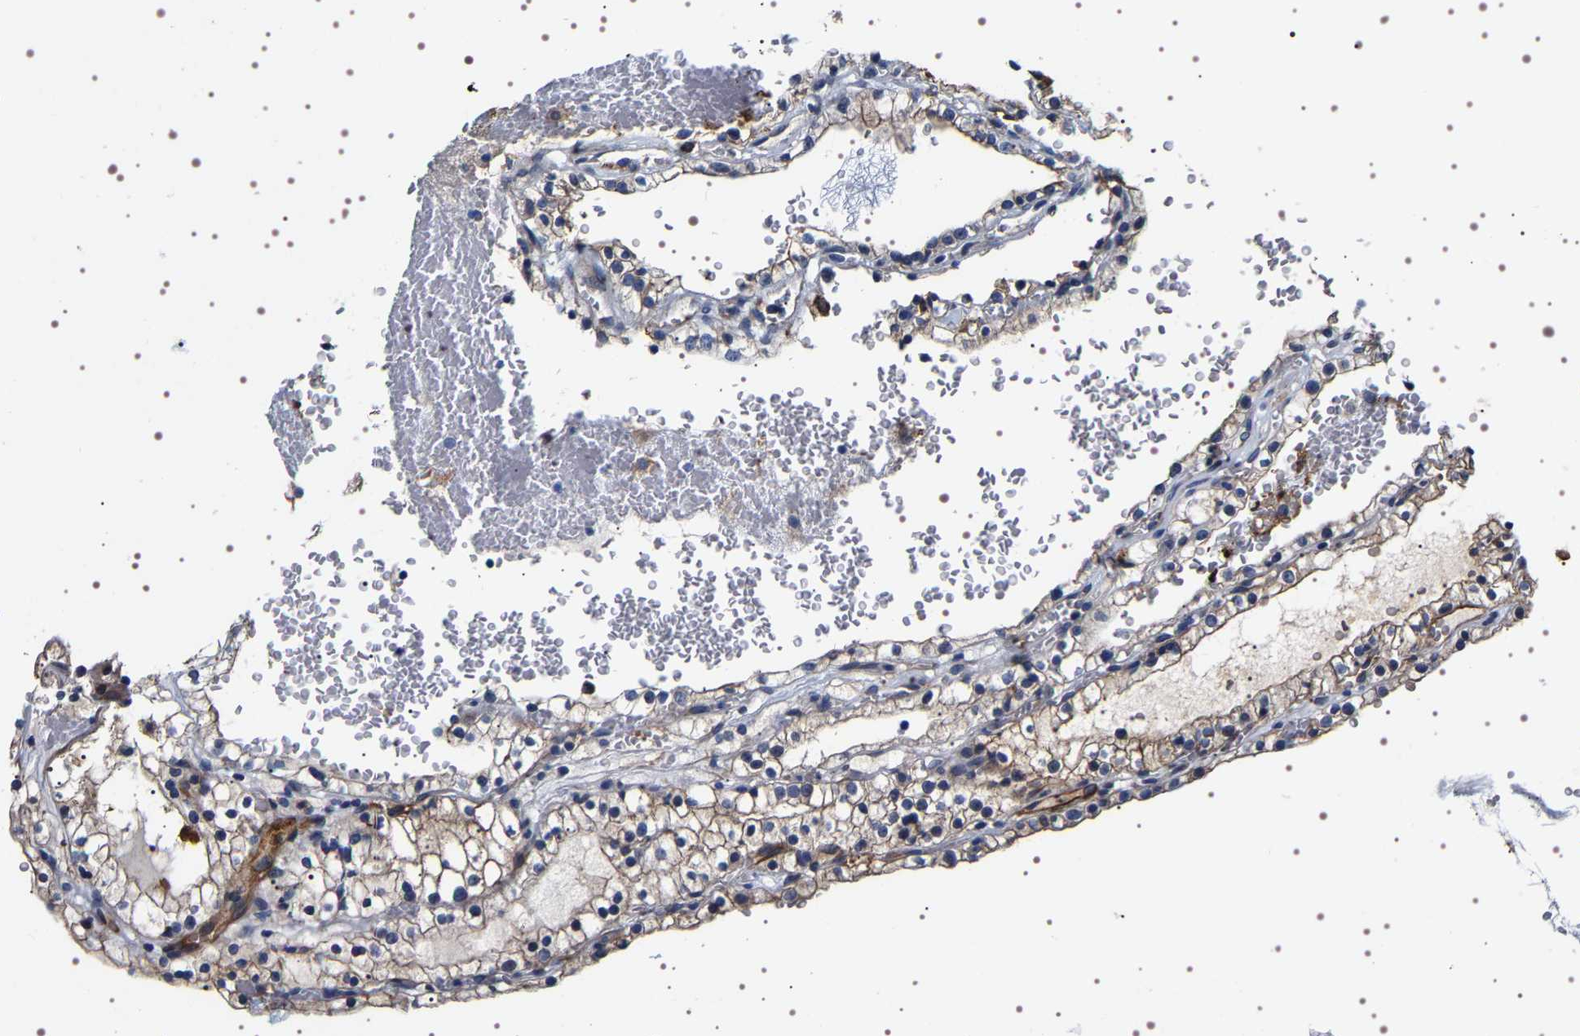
{"staining": {"intensity": "weak", "quantity": "25%-75%", "location": "cytoplasmic/membranous"}, "tissue": "renal cancer", "cell_type": "Tumor cells", "image_type": "cancer", "snomed": [{"axis": "morphology", "description": "Adenocarcinoma, NOS"}, {"axis": "topography", "description": "Kidney"}], "caption": "Protein expression analysis of human renal cancer (adenocarcinoma) reveals weak cytoplasmic/membranous staining in about 25%-75% of tumor cells. The staining was performed using DAB (3,3'-diaminobenzidine), with brown indicating positive protein expression. Nuclei are stained blue with hematoxylin.", "gene": "ALPL", "patient": {"sex": "female", "age": 41}}